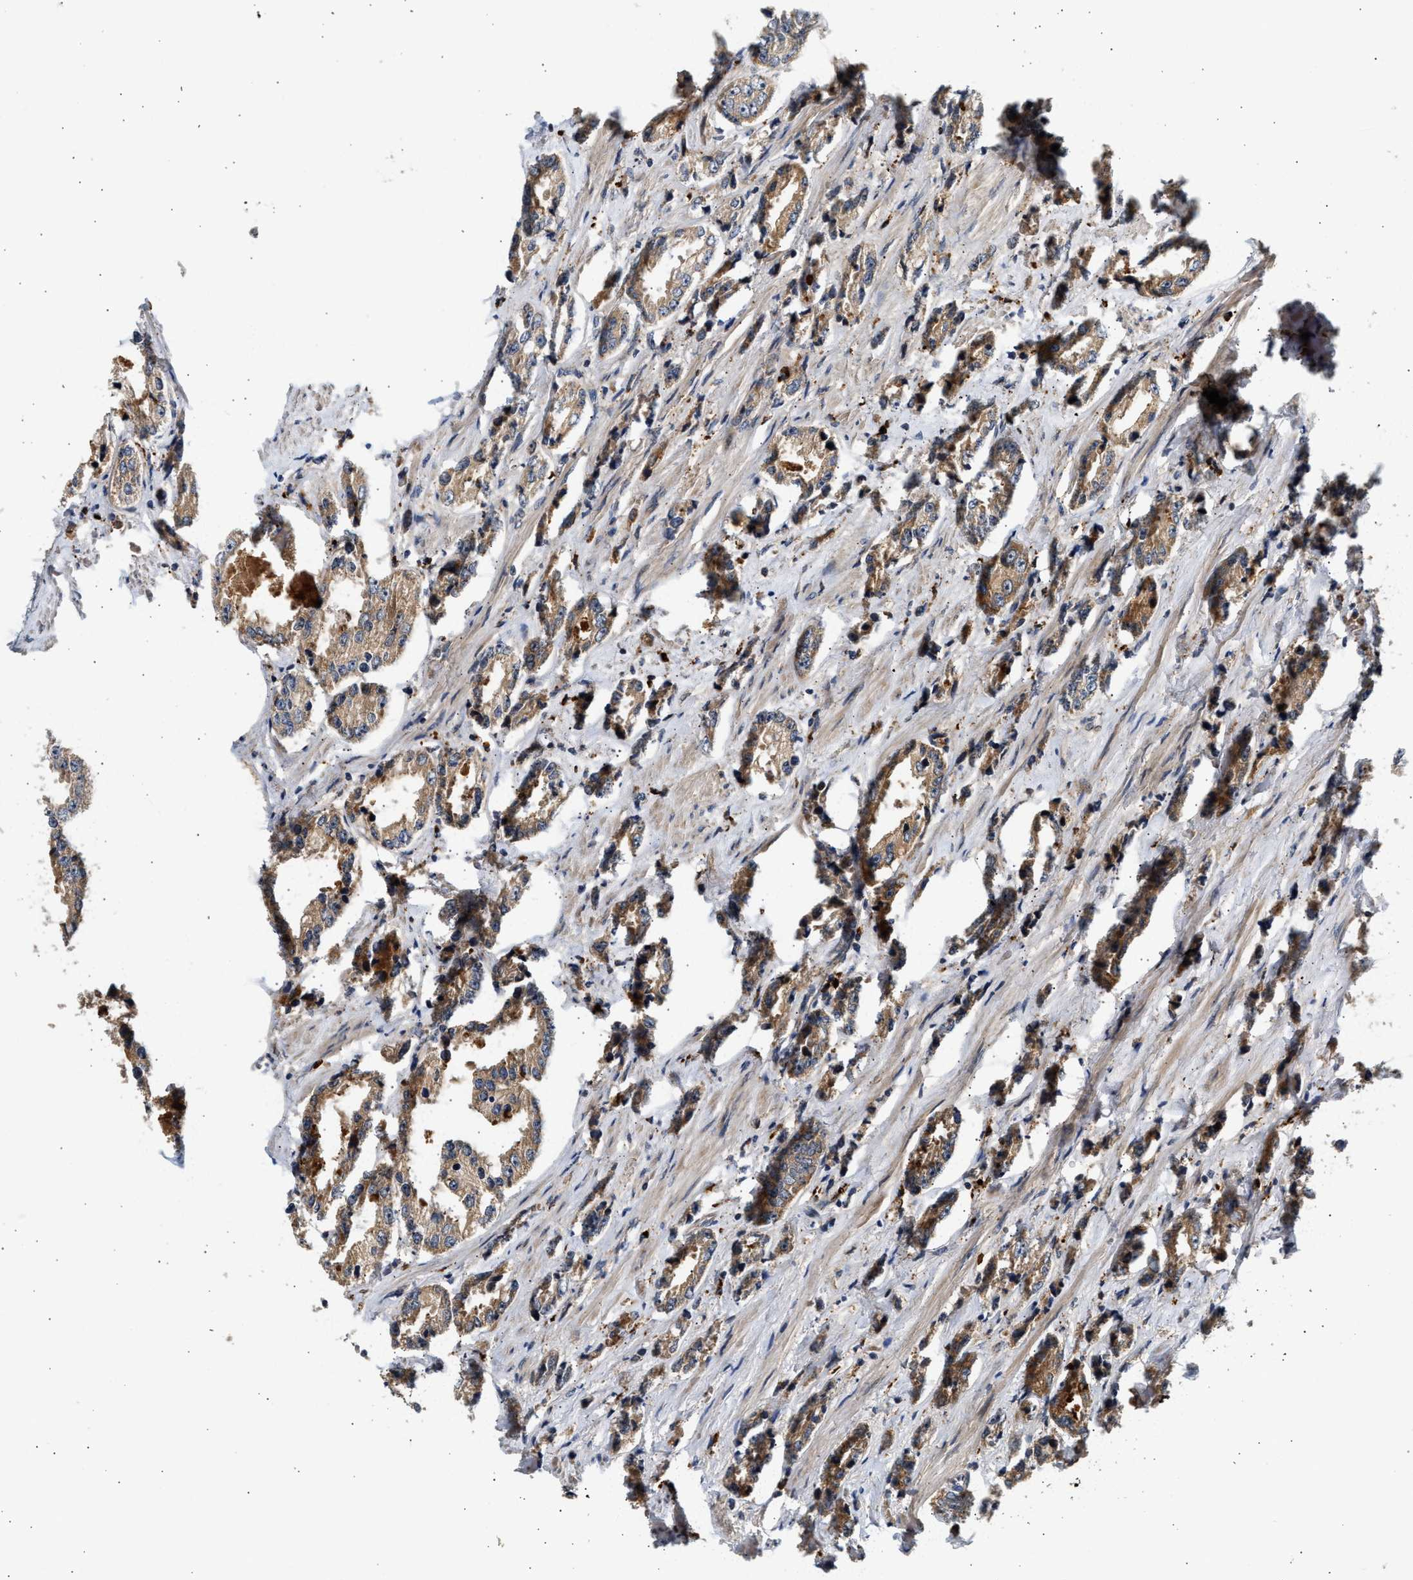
{"staining": {"intensity": "moderate", "quantity": ">75%", "location": "cytoplasmic/membranous"}, "tissue": "prostate cancer", "cell_type": "Tumor cells", "image_type": "cancer", "snomed": [{"axis": "morphology", "description": "Adenocarcinoma, High grade"}, {"axis": "topography", "description": "Prostate"}], "caption": "High-grade adenocarcinoma (prostate) tissue exhibits moderate cytoplasmic/membranous expression in about >75% of tumor cells, visualized by immunohistochemistry.", "gene": "PLD3", "patient": {"sex": "male", "age": 61}}